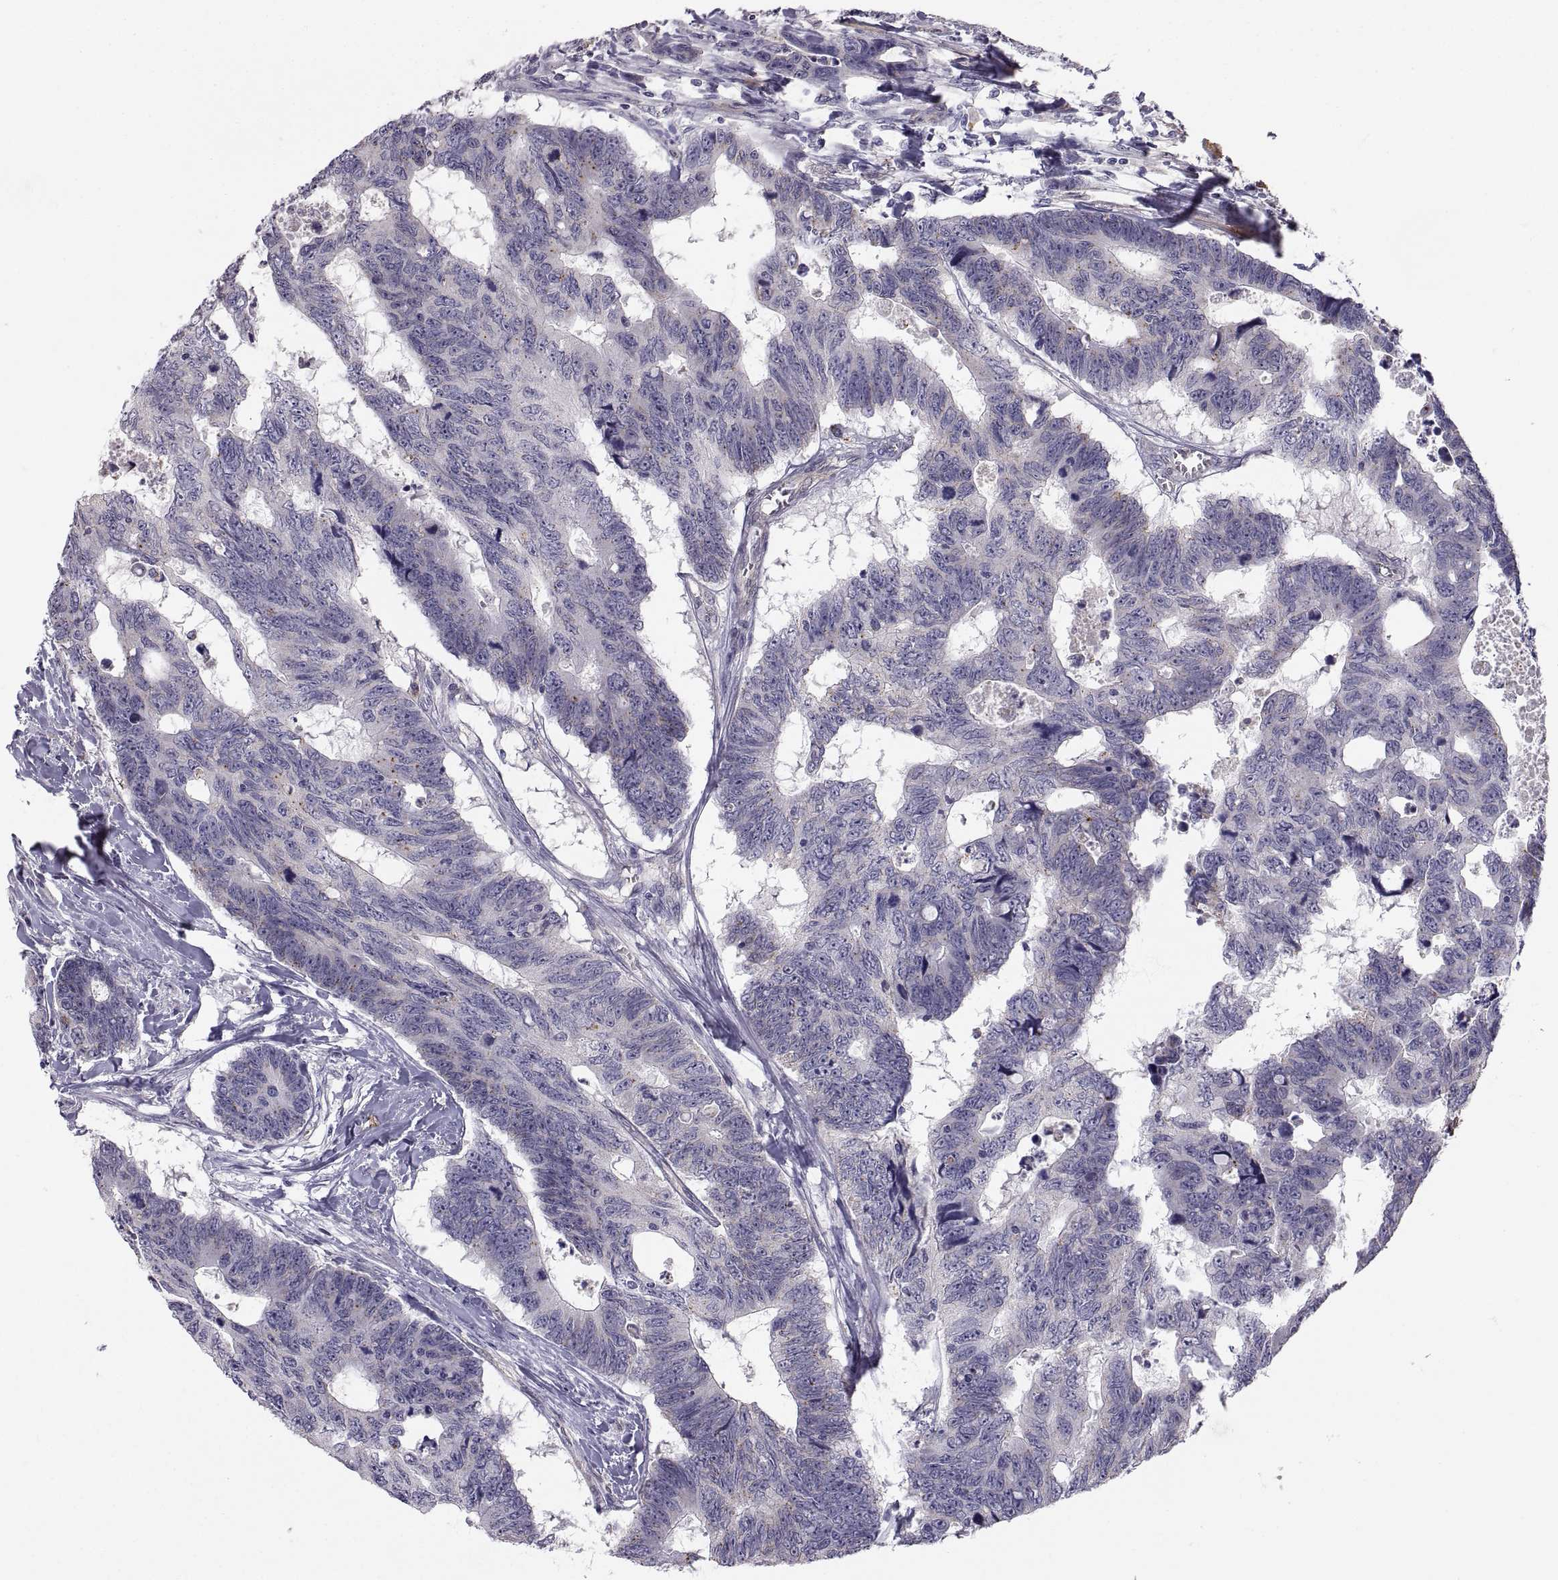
{"staining": {"intensity": "negative", "quantity": "none", "location": "none"}, "tissue": "colorectal cancer", "cell_type": "Tumor cells", "image_type": "cancer", "snomed": [{"axis": "morphology", "description": "Adenocarcinoma, NOS"}, {"axis": "topography", "description": "Colon"}], "caption": "An immunohistochemistry micrograph of colorectal cancer (adenocarcinoma) is shown. There is no staining in tumor cells of colorectal cancer (adenocarcinoma).", "gene": "PGM5", "patient": {"sex": "female", "age": 77}}